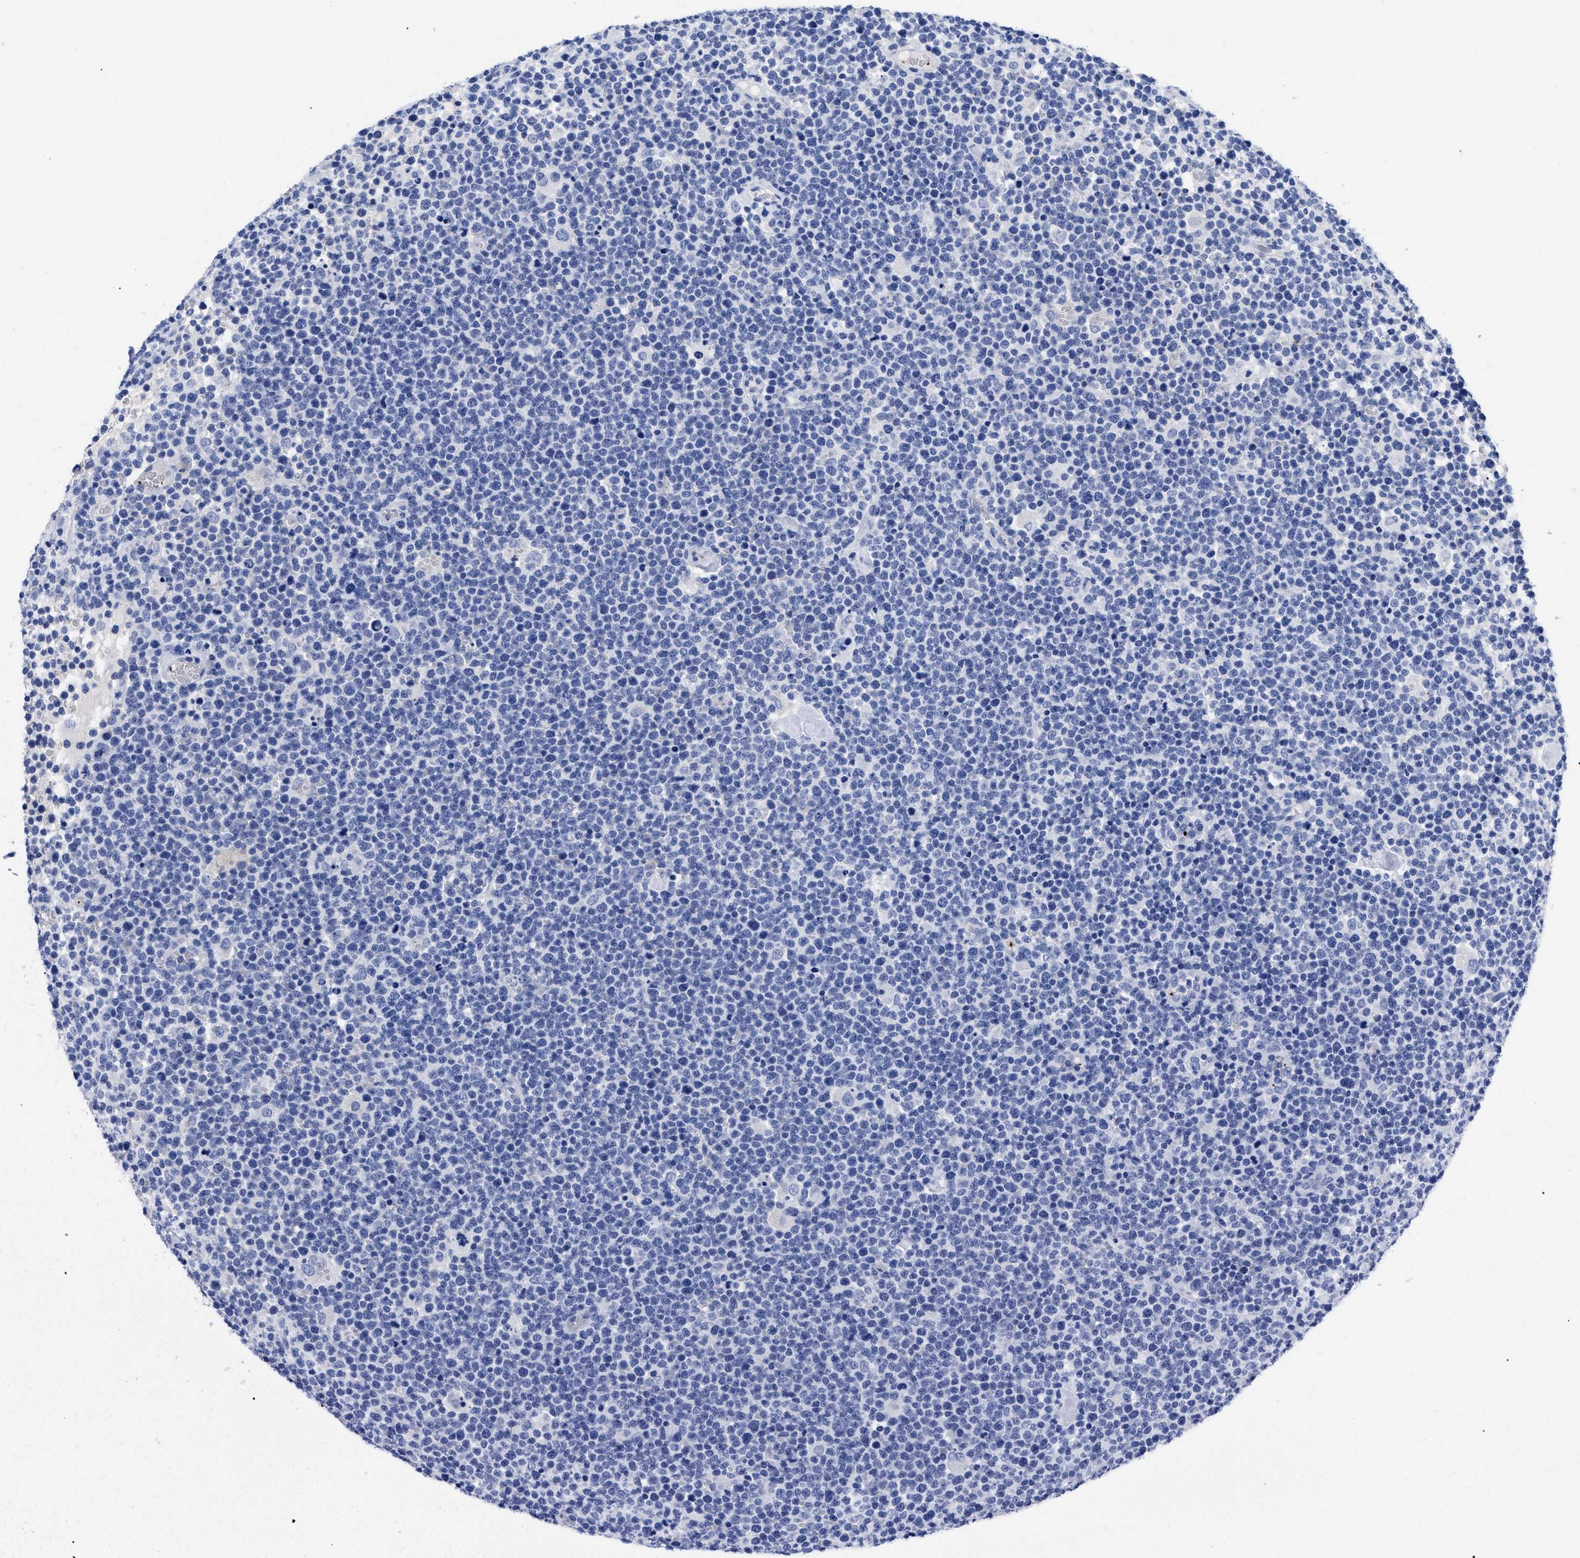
{"staining": {"intensity": "negative", "quantity": "none", "location": "none"}, "tissue": "lymphoma", "cell_type": "Tumor cells", "image_type": "cancer", "snomed": [{"axis": "morphology", "description": "Malignant lymphoma, non-Hodgkin's type, High grade"}, {"axis": "topography", "description": "Lymph node"}], "caption": "Immunohistochemistry photomicrograph of high-grade malignant lymphoma, non-Hodgkin's type stained for a protein (brown), which displays no expression in tumor cells.", "gene": "TREML1", "patient": {"sex": "male", "age": 61}}